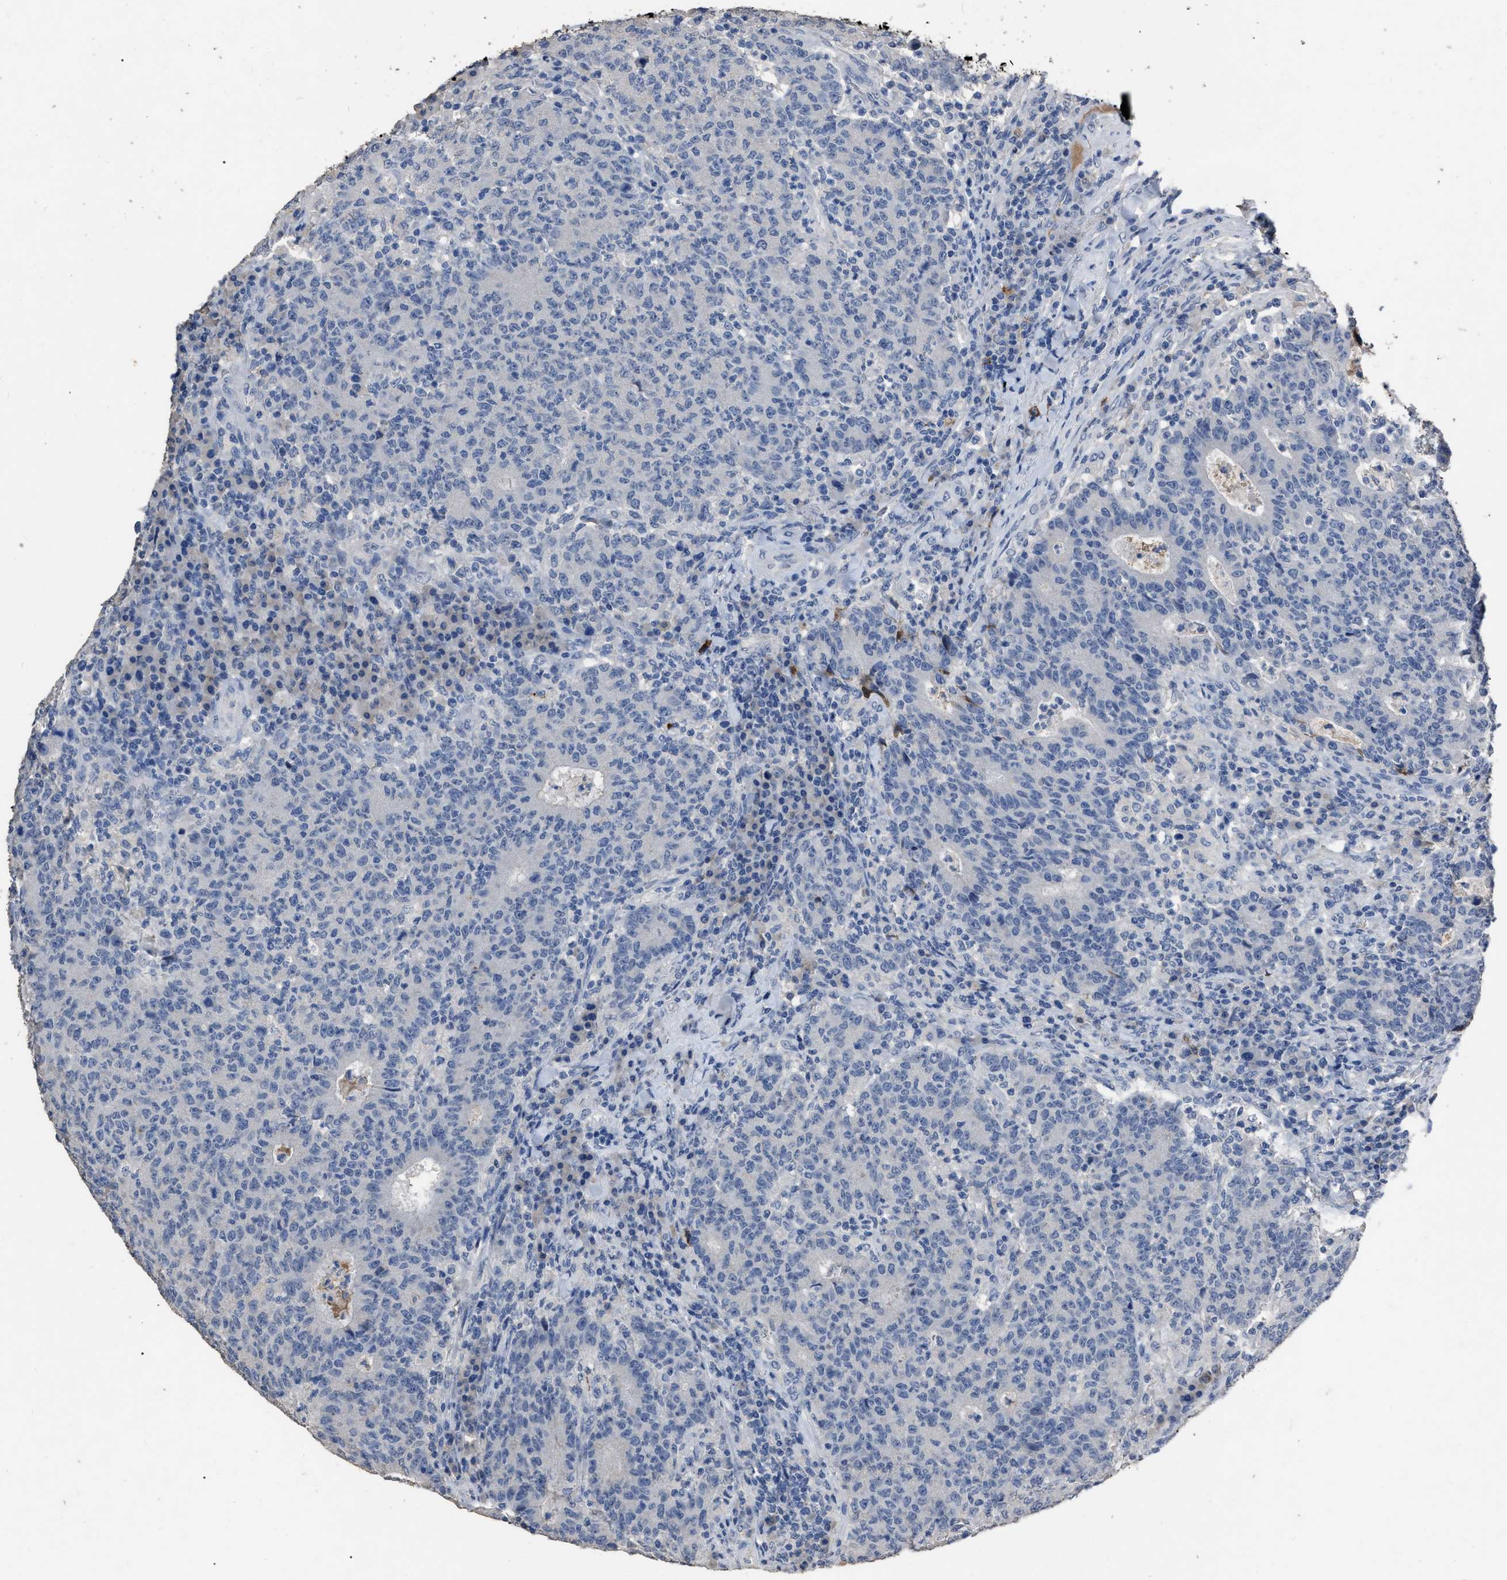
{"staining": {"intensity": "negative", "quantity": "none", "location": "none"}, "tissue": "colorectal cancer", "cell_type": "Tumor cells", "image_type": "cancer", "snomed": [{"axis": "morphology", "description": "Adenocarcinoma, NOS"}, {"axis": "topography", "description": "Colon"}], "caption": "DAB (3,3'-diaminobenzidine) immunohistochemical staining of colorectal adenocarcinoma reveals no significant positivity in tumor cells. The staining was performed using DAB (3,3'-diaminobenzidine) to visualize the protein expression in brown, while the nuclei were stained in blue with hematoxylin (Magnification: 20x).", "gene": "HABP2", "patient": {"sex": "female", "age": 75}}